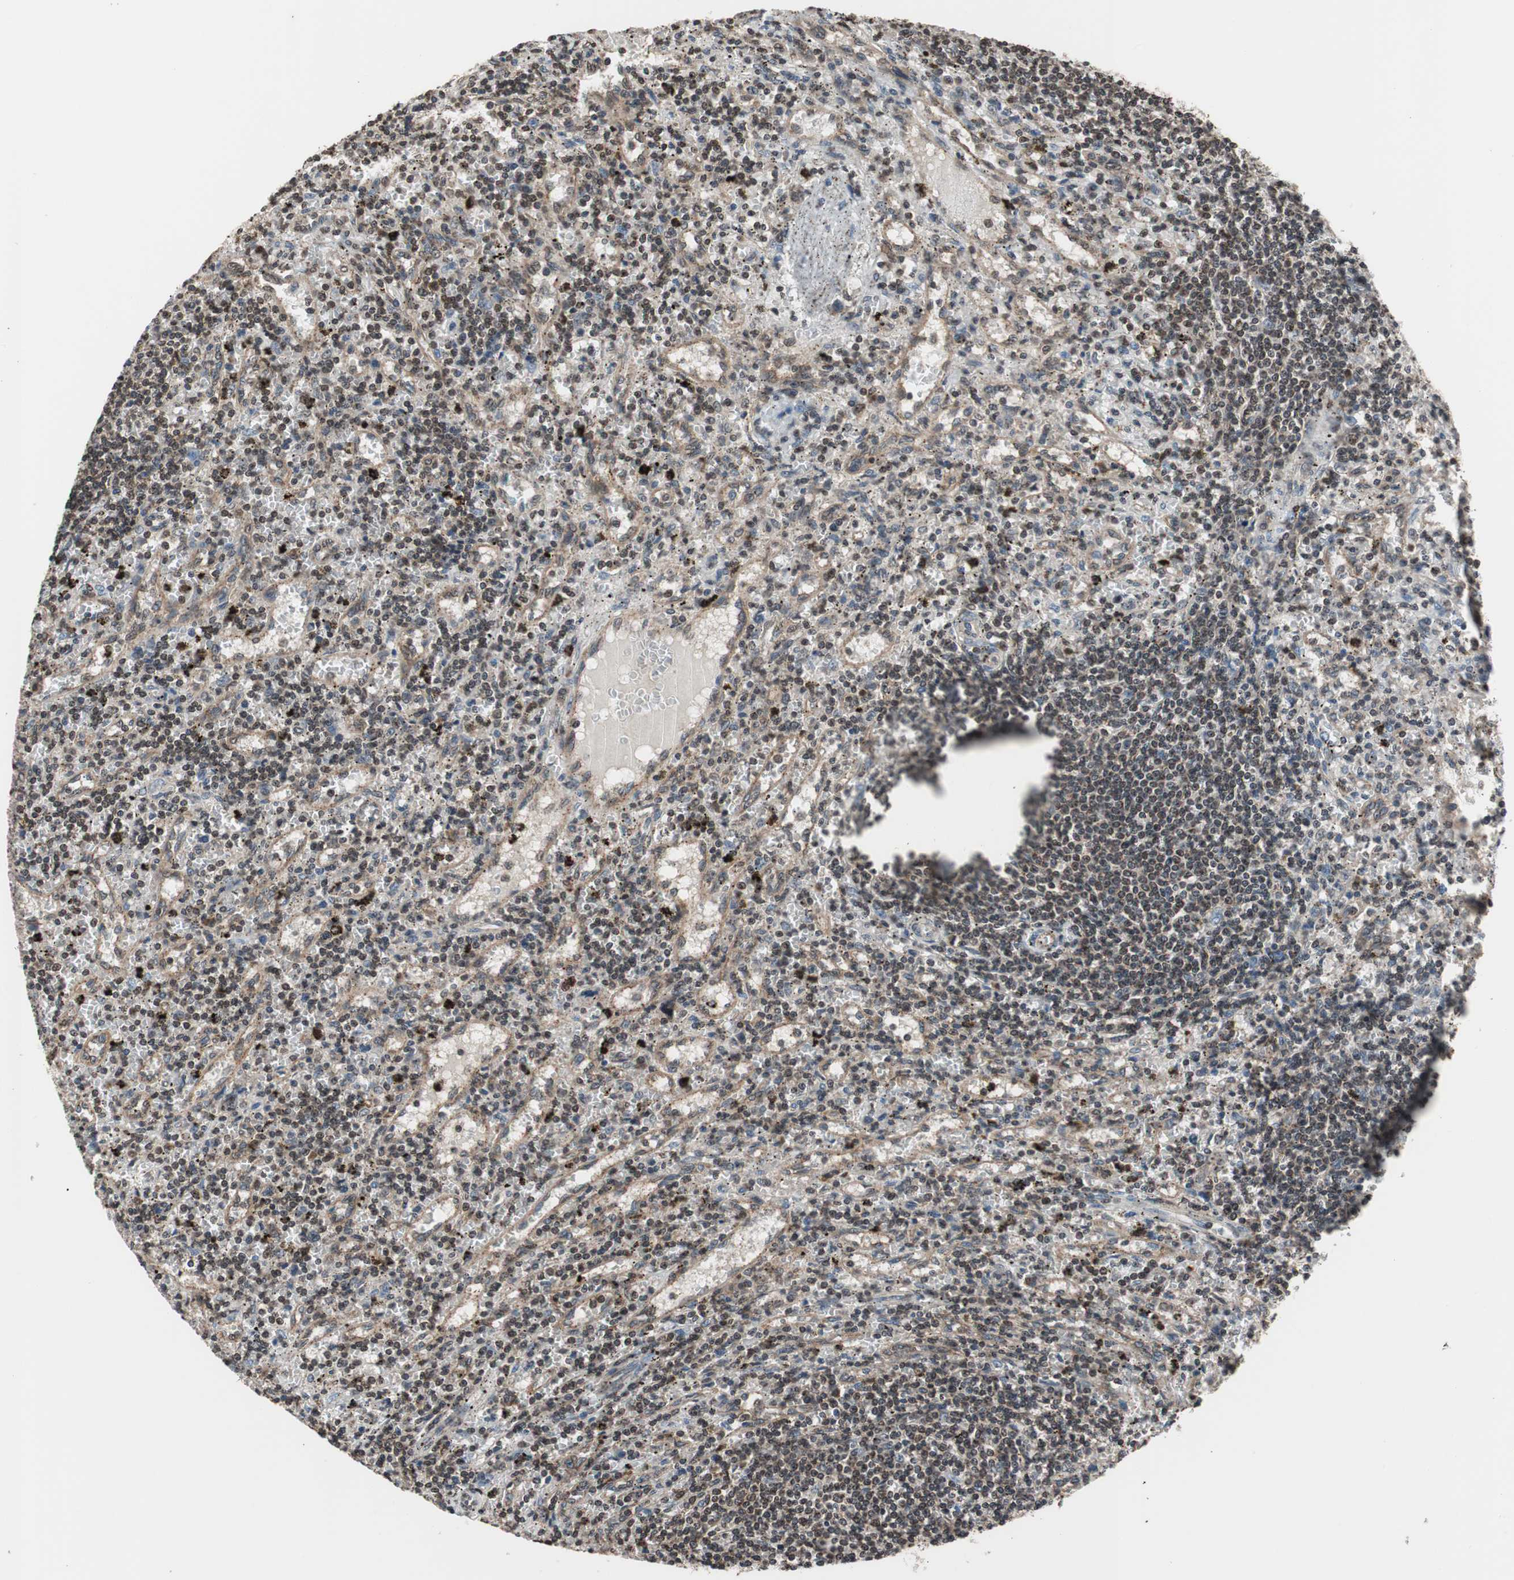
{"staining": {"intensity": "negative", "quantity": "none", "location": "none"}, "tissue": "lymphoma", "cell_type": "Tumor cells", "image_type": "cancer", "snomed": [{"axis": "morphology", "description": "Malignant lymphoma, non-Hodgkin's type, Low grade"}, {"axis": "topography", "description": "Spleen"}], "caption": "Tumor cells show no significant protein positivity in low-grade malignant lymphoma, non-Hodgkin's type.", "gene": "RFC1", "patient": {"sex": "male", "age": 76}}